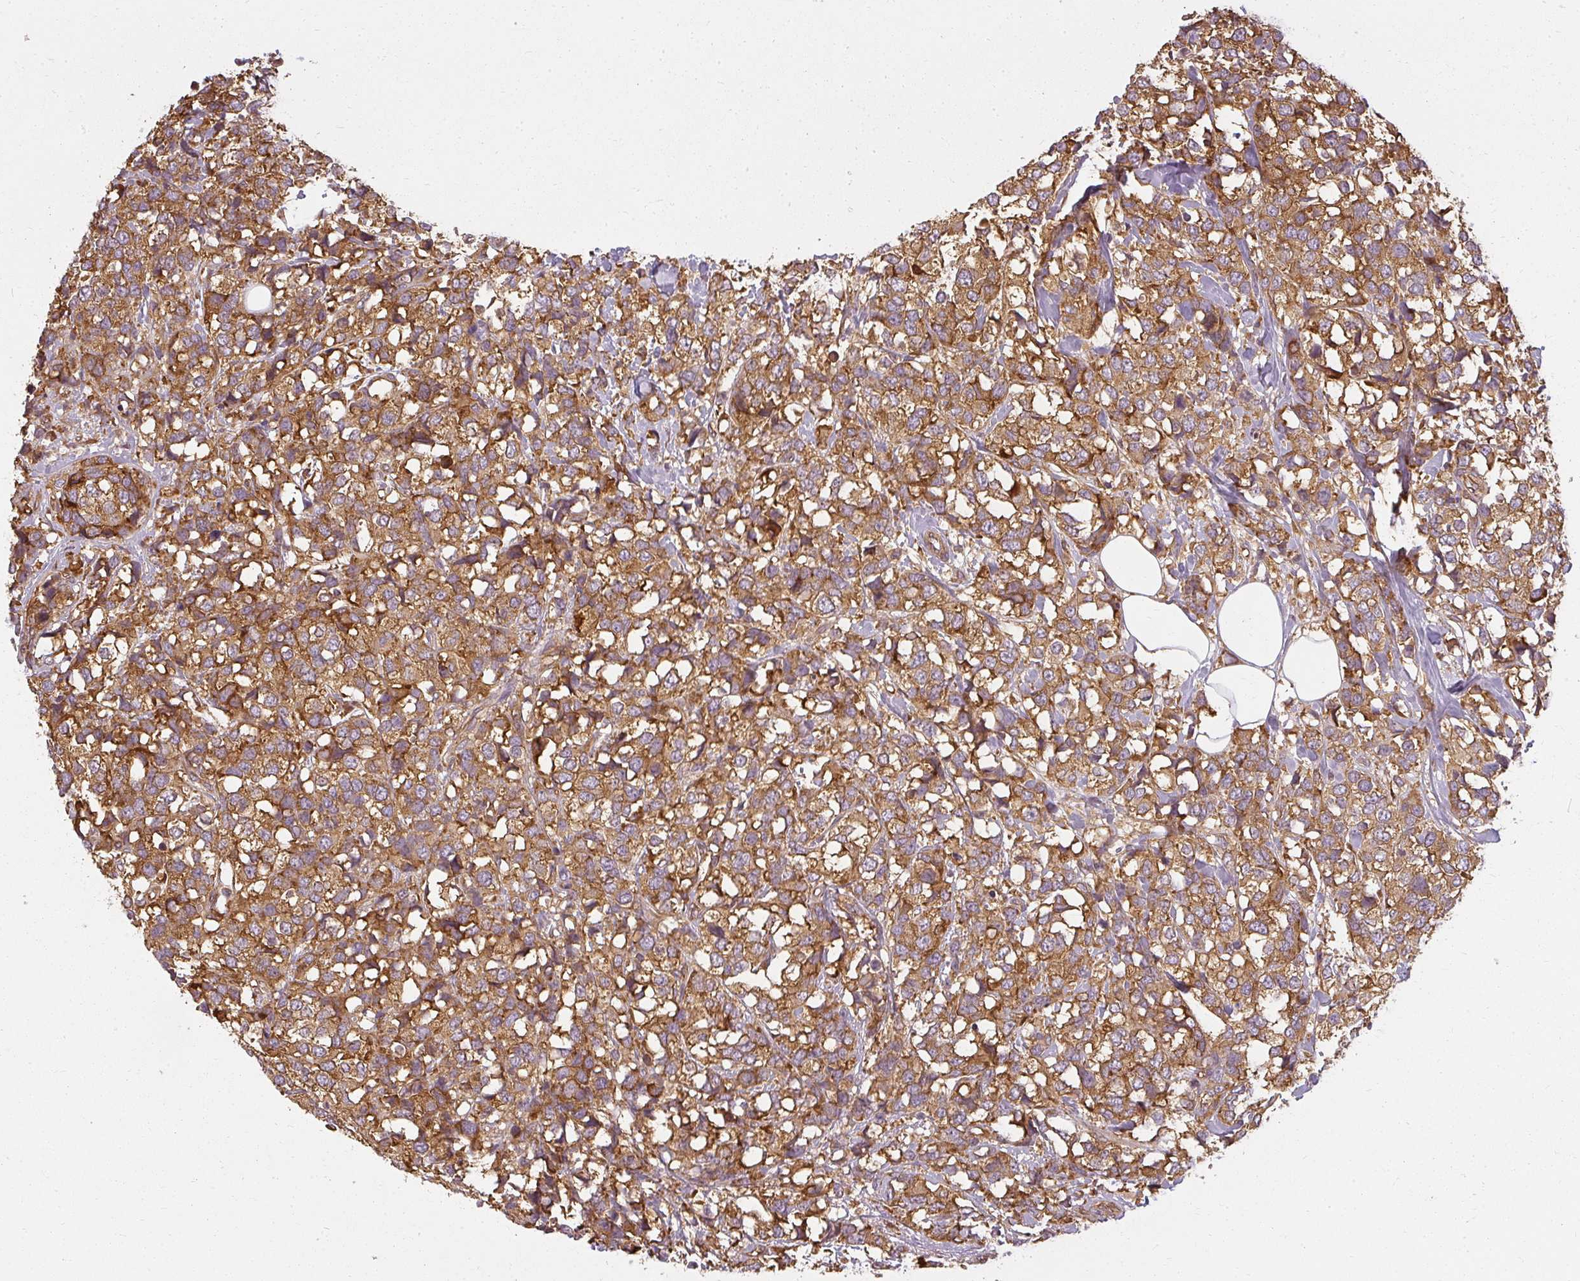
{"staining": {"intensity": "strong", "quantity": ">75%", "location": "cytoplasmic/membranous"}, "tissue": "breast cancer", "cell_type": "Tumor cells", "image_type": "cancer", "snomed": [{"axis": "morphology", "description": "Lobular carcinoma"}, {"axis": "topography", "description": "Breast"}], "caption": "Immunohistochemistry histopathology image of human breast cancer stained for a protein (brown), which demonstrates high levels of strong cytoplasmic/membranous positivity in approximately >75% of tumor cells.", "gene": "RPL24", "patient": {"sex": "female", "age": 59}}